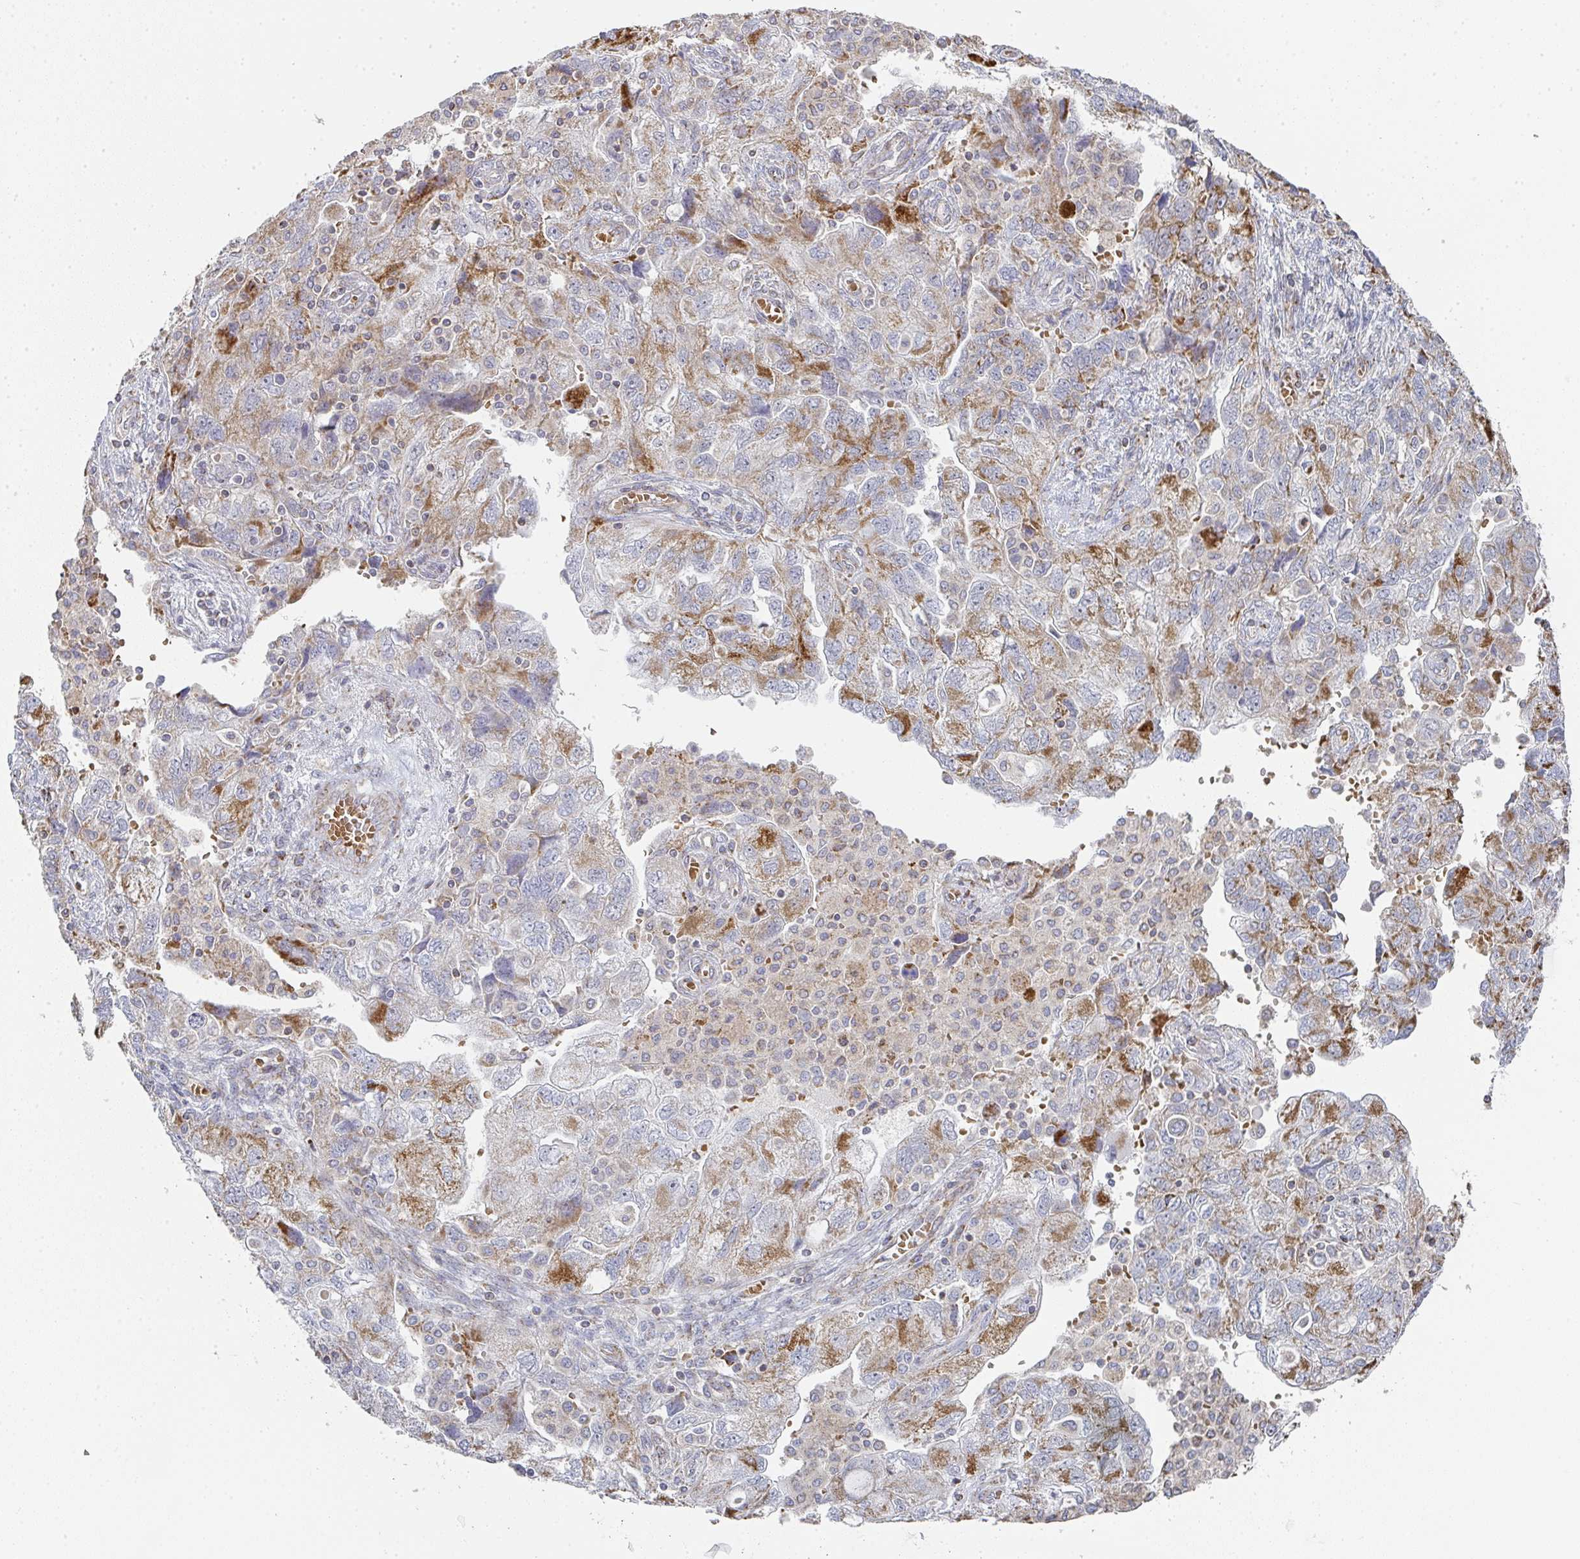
{"staining": {"intensity": "moderate", "quantity": "25%-75%", "location": "cytoplasmic/membranous"}, "tissue": "ovarian cancer", "cell_type": "Tumor cells", "image_type": "cancer", "snomed": [{"axis": "morphology", "description": "Carcinoma, NOS"}, {"axis": "morphology", "description": "Cystadenocarcinoma, serous, NOS"}, {"axis": "topography", "description": "Ovary"}], "caption": "The photomicrograph displays a brown stain indicating the presence of a protein in the cytoplasmic/membranous of tumor cells in carcinoma (ovarian). (Brightfield microscopy of DAB IHC at high magnification).", "gene": "ZNF526", "patient": {"sex": "female", "age": 69}}